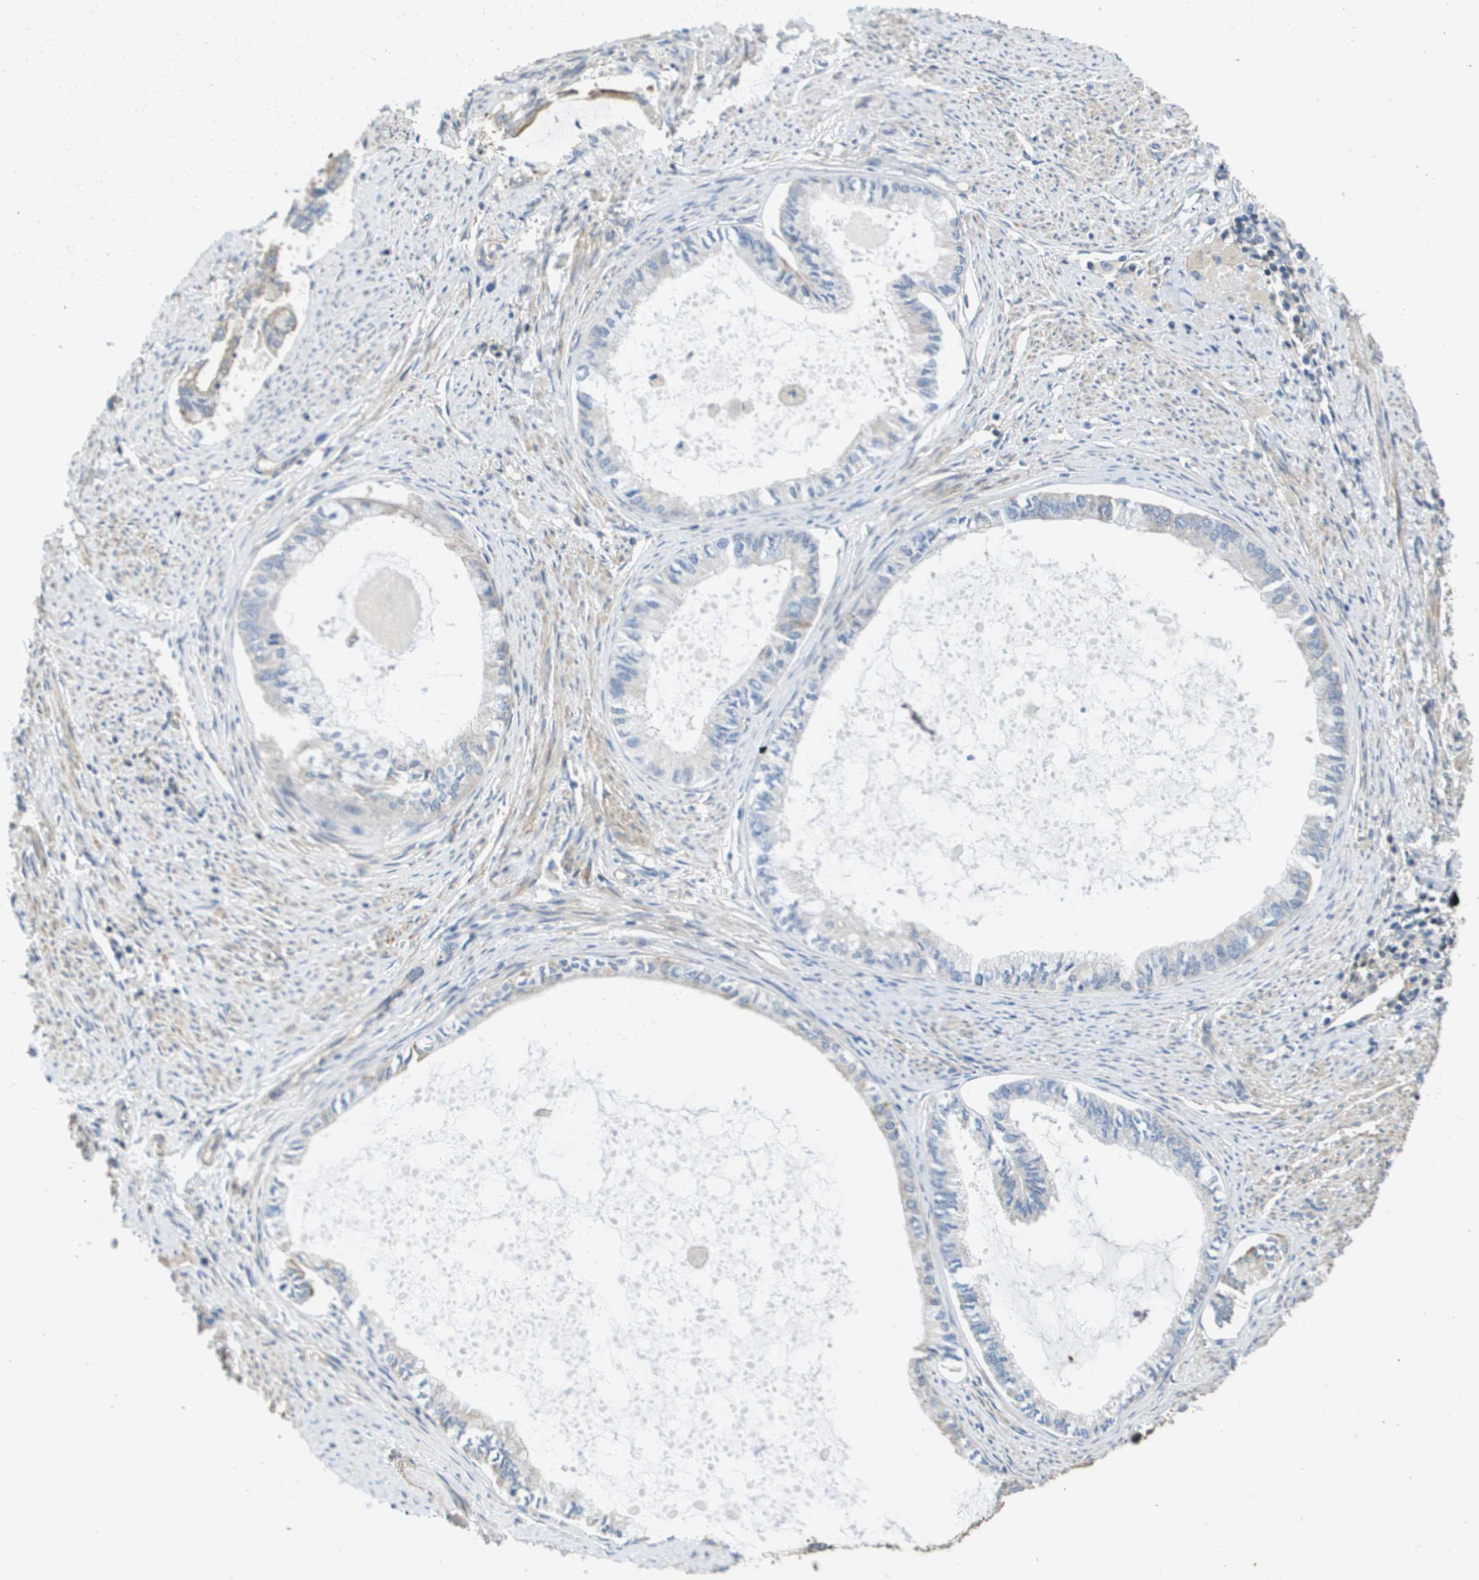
{"staining": {"intensity": "weak", "quantity": "<25%", "location": "cytoplasmic/membranous"}, "tissue": "endometrial cancer", "cell_type": "Tumor cells", "image_type": "cancer", "snomed": [{"axis": "morphology", "description": "Adenocarcinoma, NOS"}, {"axis": "topography", "description": "Endometrium"}], "caption": "There is no significant positivity in tumor cells of endometrial cancer (adenocarcinoma).", "gene": "KRT23", "patient": {"sex": "female", "age": 86}}